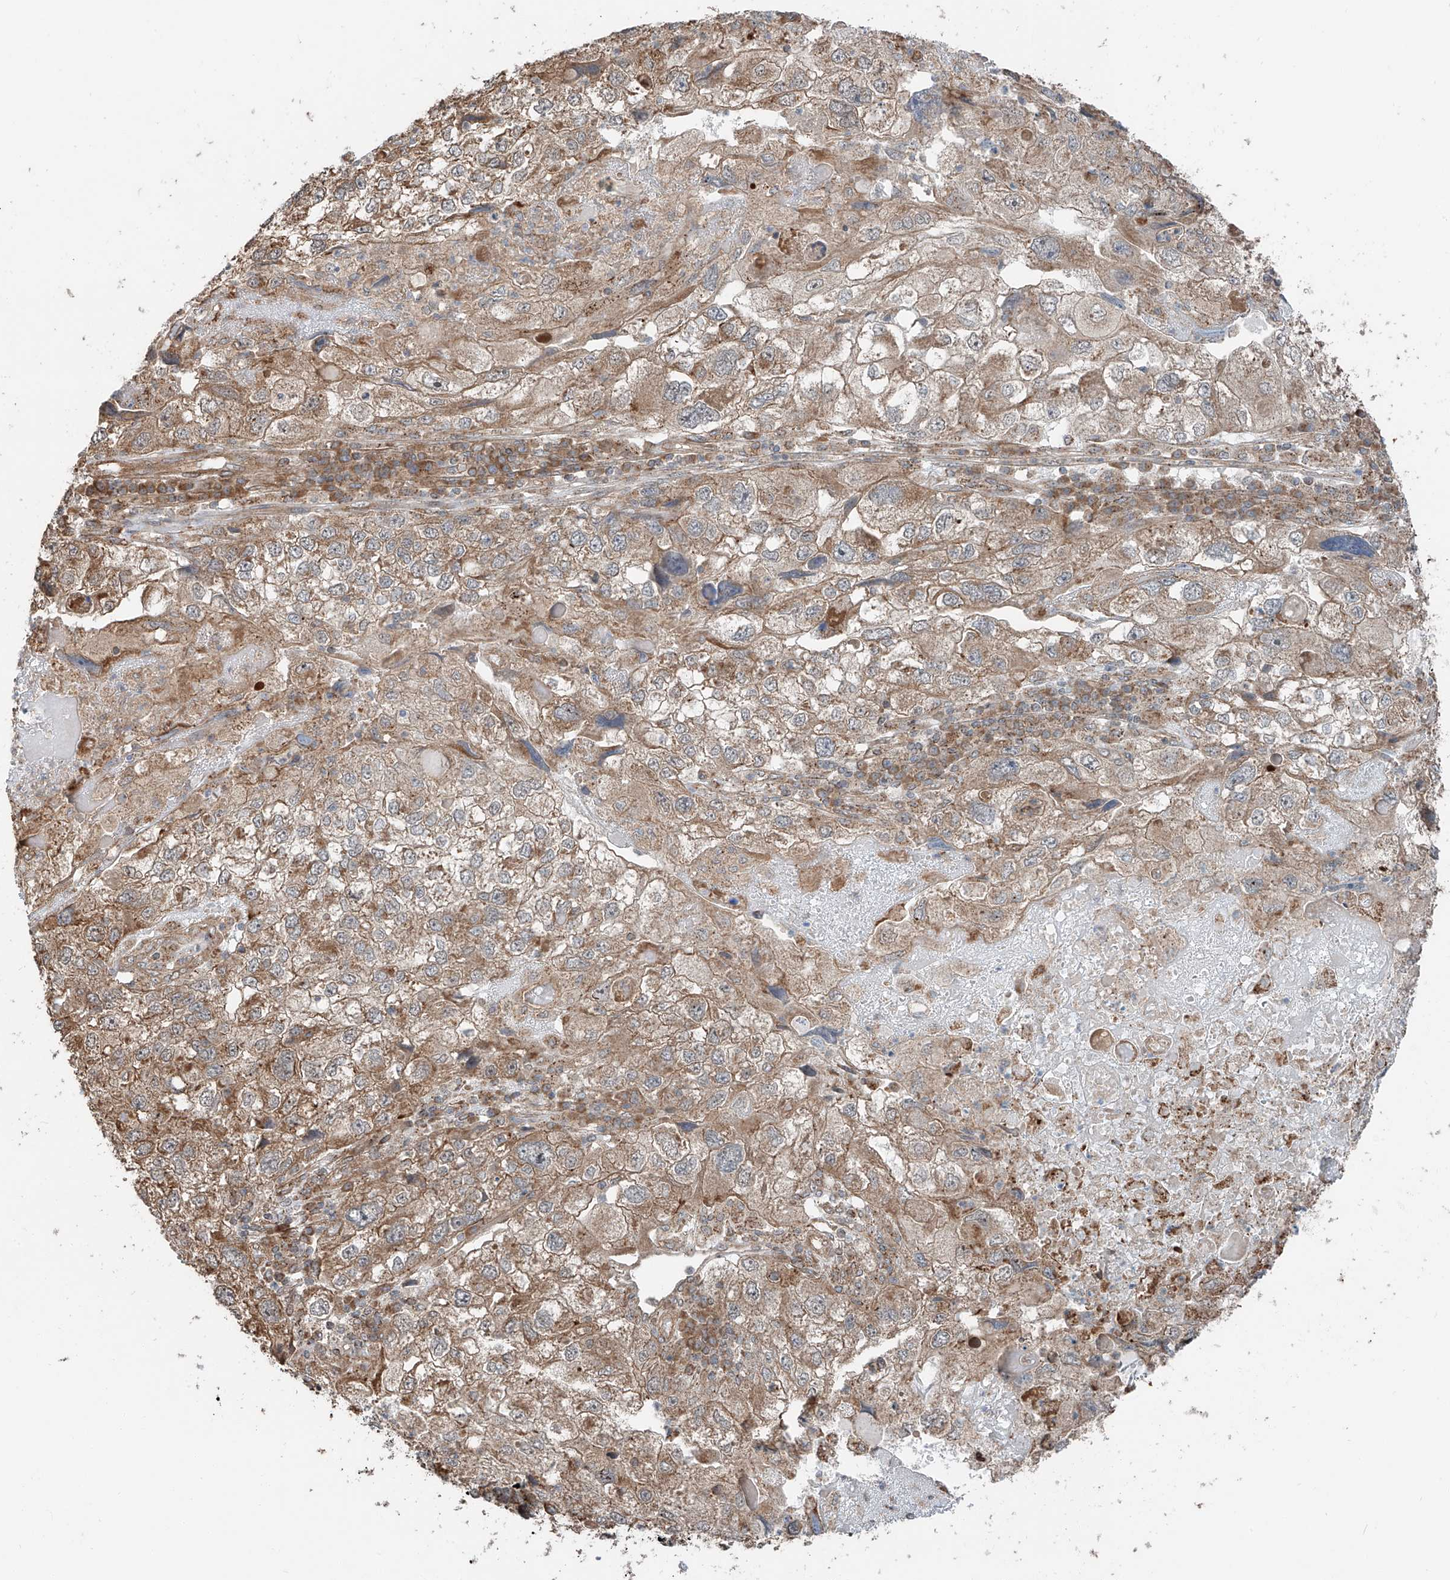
{"staining": {"intensity": "moderate", "quantity": ">75%", "location": "cytoplasmic/membranous"}, "tissue": "endometrial cancer", "cell_type": "Tumor cells", "image_type": "cancer", "snomed": [{"axis": "morphology", "description": "Adenocarcinoma, NOS"}, {"axis": "topography", "description": "Endometrium"}], "caption": "Tumor cells show medium levels of moderate cytoplasmic/membranous expression in about >75% of cells in human endometrial adenocarcinoma.", "gene": "CEP162", "patient": {"sex": "female", "age": 49}}